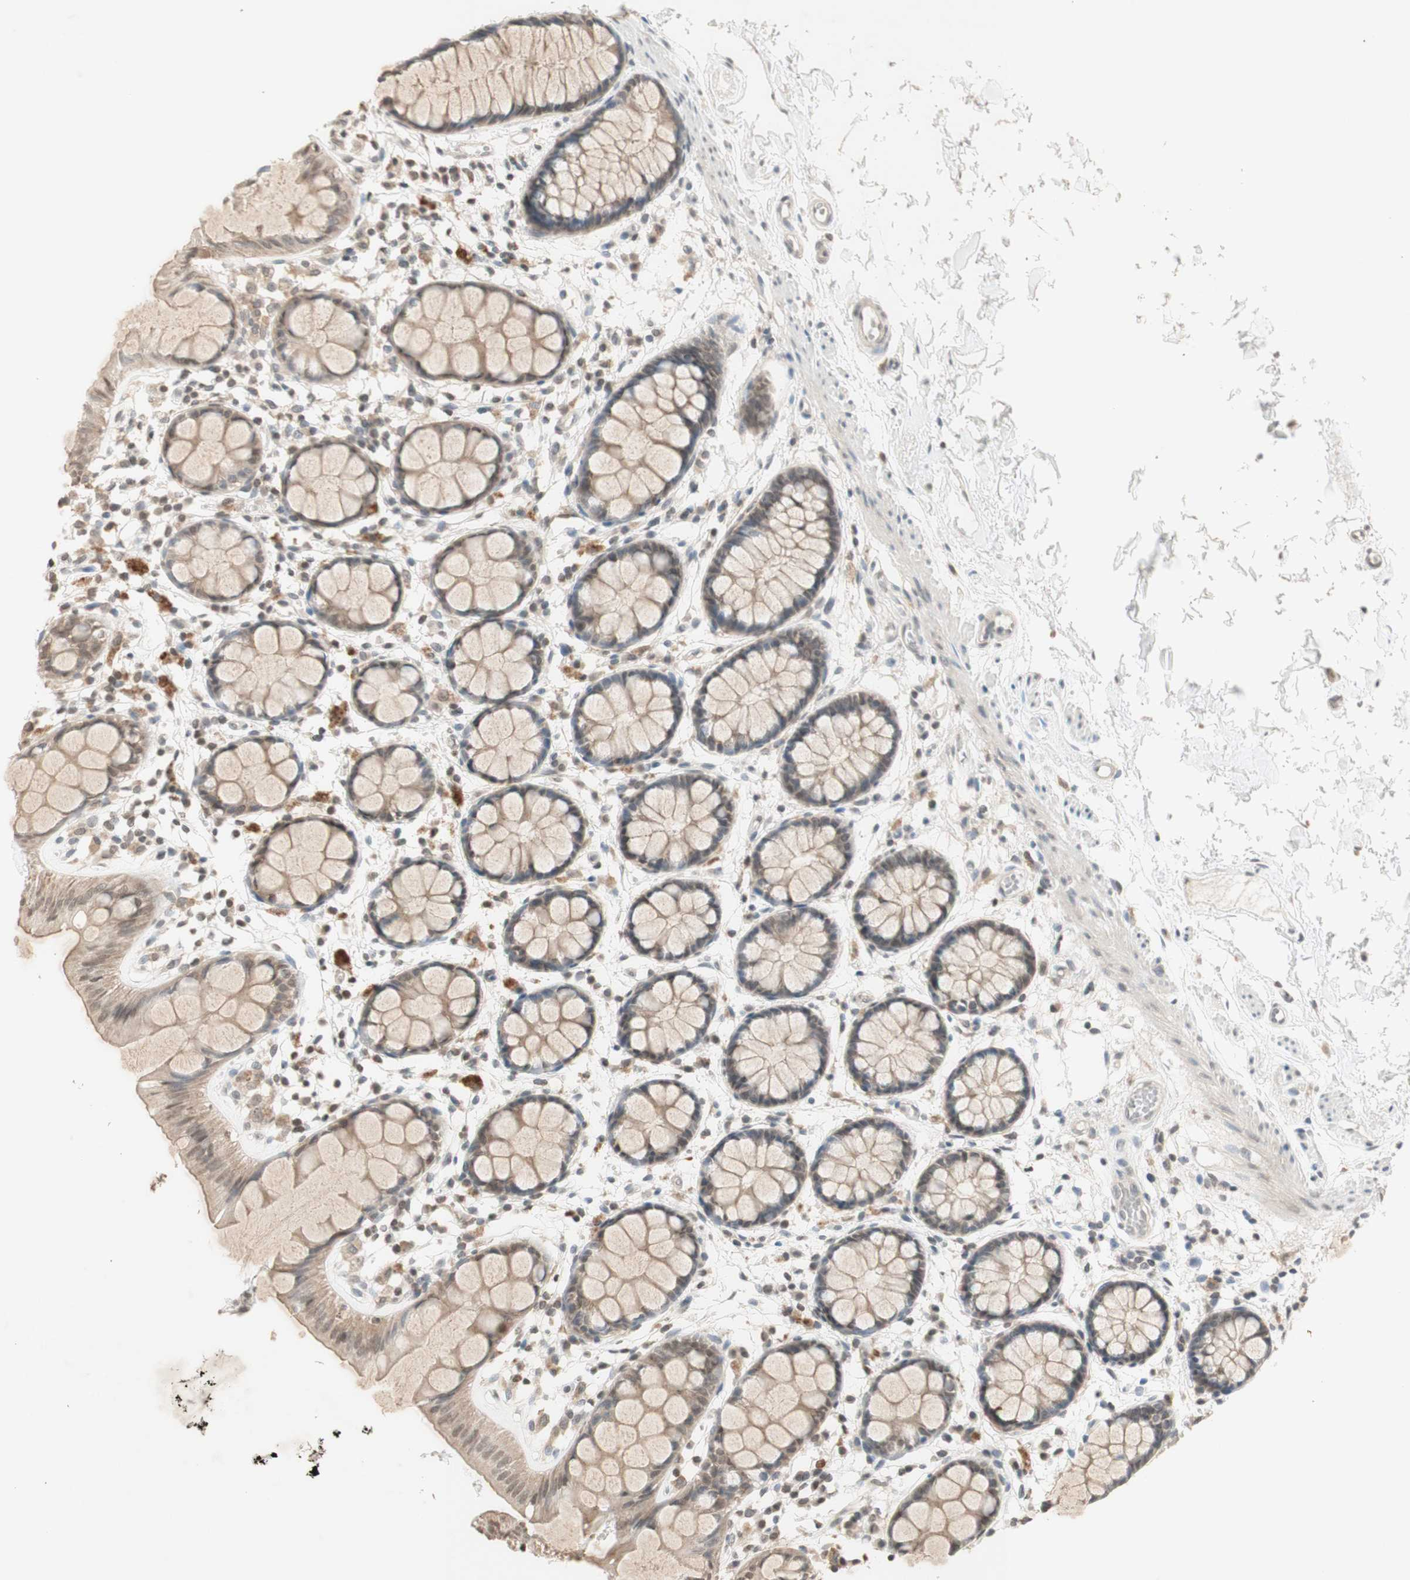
{"staining": {"intensity": "weak", "quantity": ">75%", "location": "cytoplasmic/membranous"}, "tissue": "rectum", "cell_type": "Glandular cells", "image_type": "normal", "snomed": [{"axis": "morphology", "description": "Normal tissue, NOS"}, {"axis": "topography", "description": "Rectum"}], "caption": "Immunohistochemistry micrograph of benign rectum: rectum stained using immunohistochemistry displays low levels of weak protein expression localized specifically in the cytoplasmic/membranous of glandular cells, appearing as a cytoplasmic/membranous brown color.", "gene": "GLI1", "patient": {"sex": "female", "age": 66}}